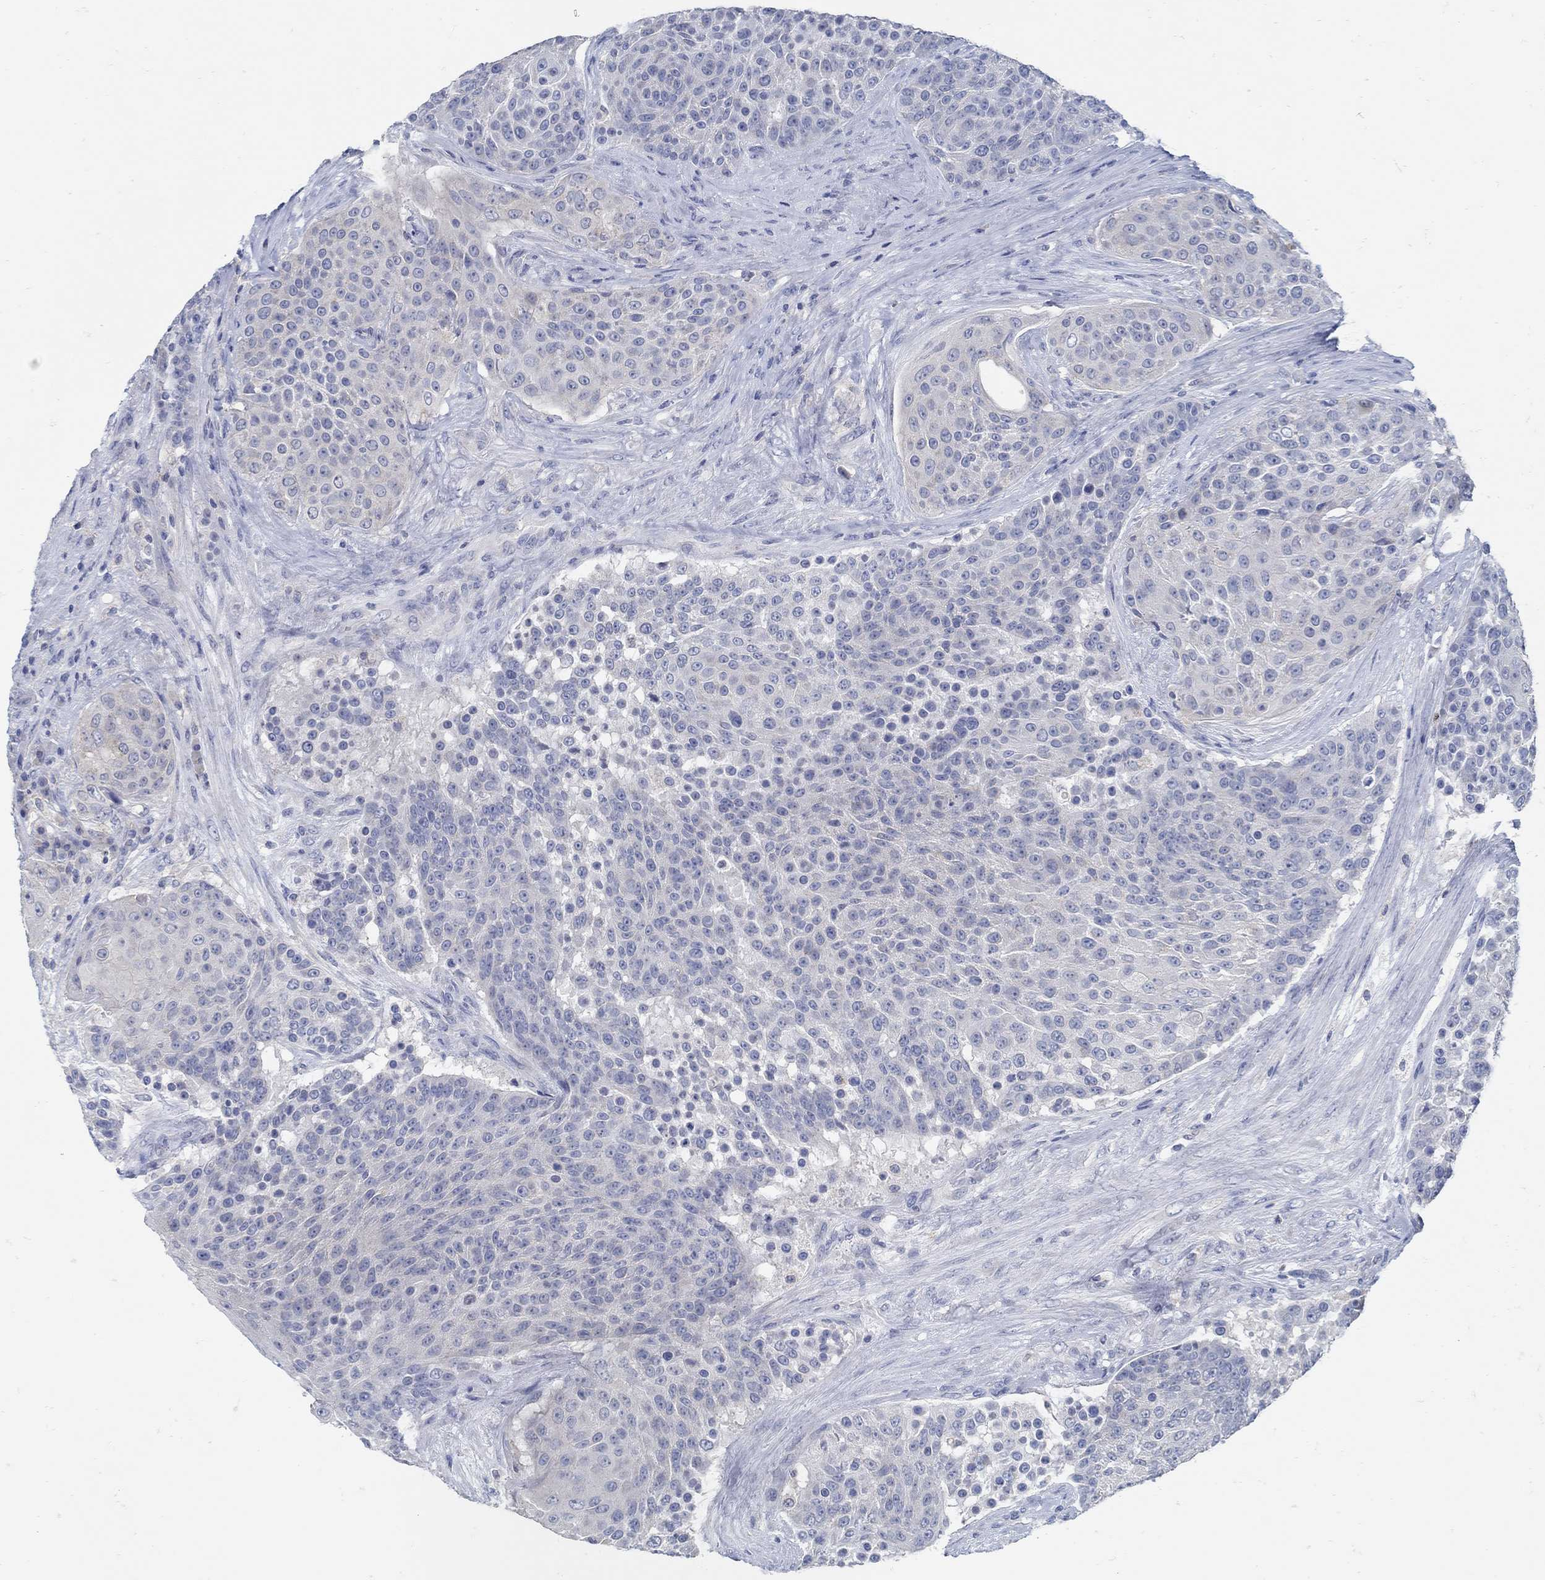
{"staining": {"intensity": "negative", "quantity": "none", "location": "none"}, "tissue": "urothelial cancer", "cell_type": "Tumor cells", "image_type": "cancer", "snomed": [{"axis": "morphology", "description": "Urothelial carcinoma, High grade"}, {"axis": "topography", "description": "Urinary bladder"}], "caption": "IHC micrograph of high-grade urothelial carcinoma stained for a protein (brown), which shows no staining in tumor cells.", "gene": "ZFAND4", "patient": {"sex": "female", "age": 63}}